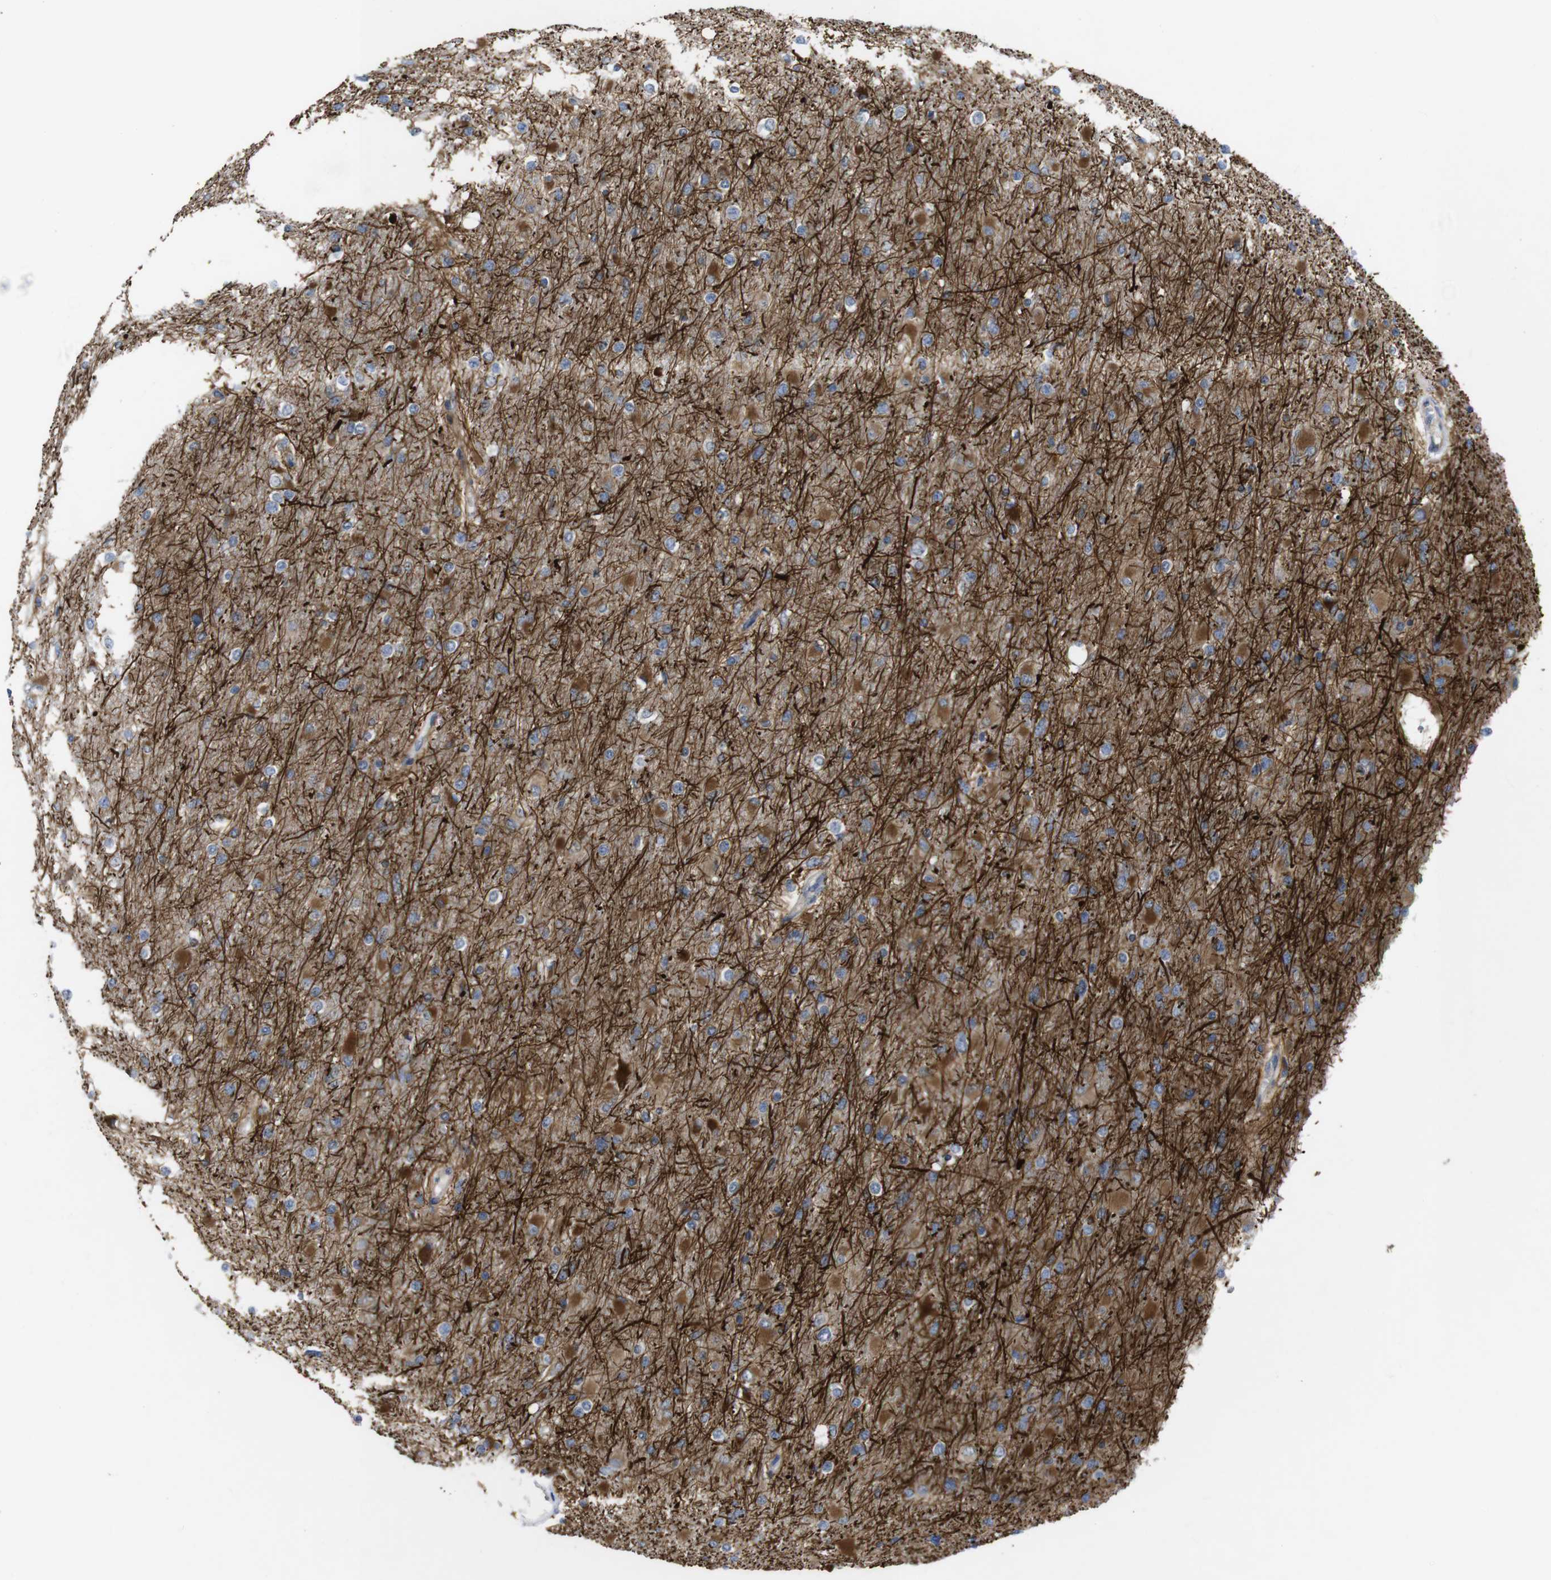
{"staining": {"intensity": "moderate", "quantity": "25%-75%", "location": "cytoplasmic/membranous"}, "tissue": "glioma", "cell_type": "Tumor cells", "image_type": "cancer", "snomed": [{"axis": "morphology", "description": "Glioma, malignant, High grade"}, {"axis": "topography", "description": "Cerebral cortex"}], "caption": "Glioma stained with a protein marker demonstrates moderate staining in tumor cells.", "gene": "KIDINS220", "patient": {"sex": "female", "age": 36}}